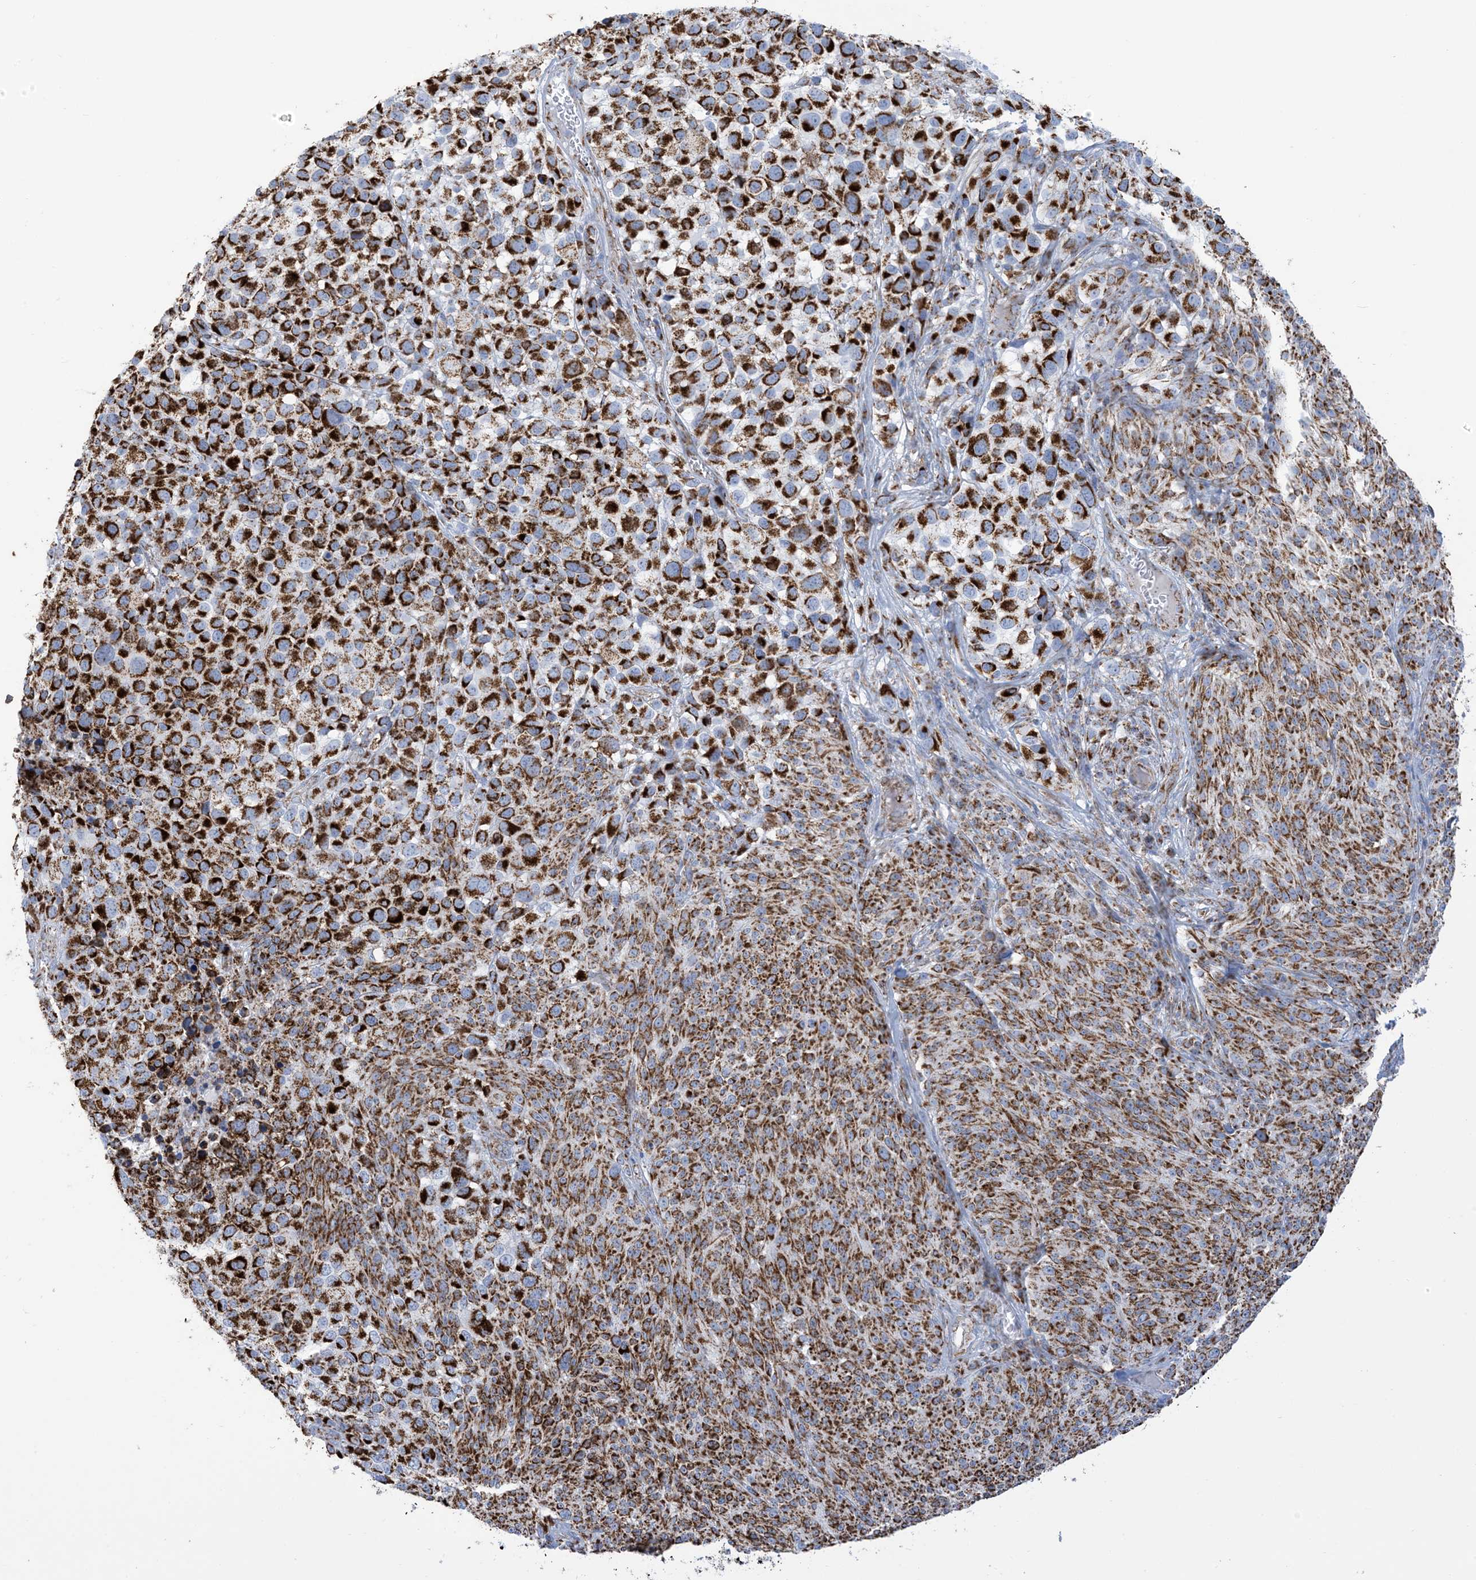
{"staining": {"intensity": "strong", "quantity": ">75%", "location": "cytoplasmic/membranous"}, "tissue": "melanoma", "cell_type": "Tumor cells", "image_type": "cancer", "snomed": [{"axis": "morphology", "description": "Malignant melanoma, NOS"}, {"axis": "topography", "description": "Skin of trunk"}], "caption": "There is high levels of strong cytoplasmic/membranous positivity in tumor cells of malignant melanoma, as demonstrated by immunohistochemical staining (brown color).", "gene": "SAMM50", "patient": {"sex": "male", "age": 71}}